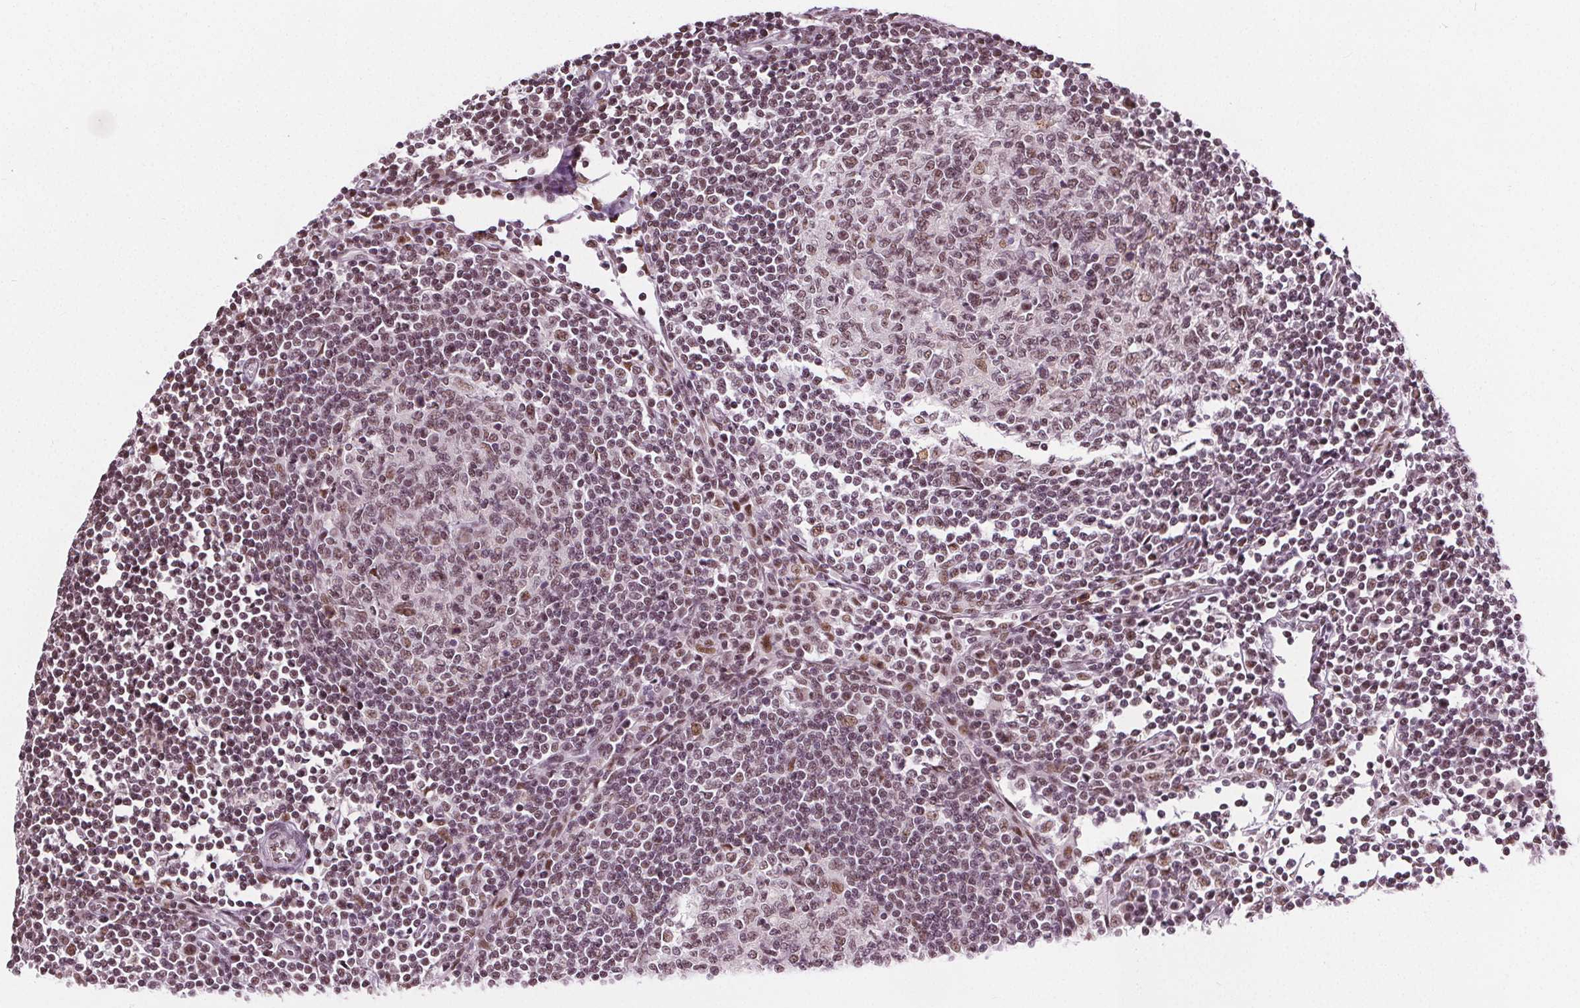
{"staining": {"intensity": "weak", "quantity": "25%-75%", "location": "nuclear"}, "tissue": "lymph node", "cell_type": "Germinal center cells", "image_type": "normal", "snomed": [{"axis": "morphology", "description": "Normal tissue, NOS"}, {"axis": "topography", "description": "Lymph node"}], "caption": "Protein staining displays weak nuclear positivity in about 25%-75% of germinal center cells in normal lymph node. (DAB = brown stain, brightfield microscopy at high magnification).", "gene": "IWS1", "patient": {"sex": "male", "age": 67}}